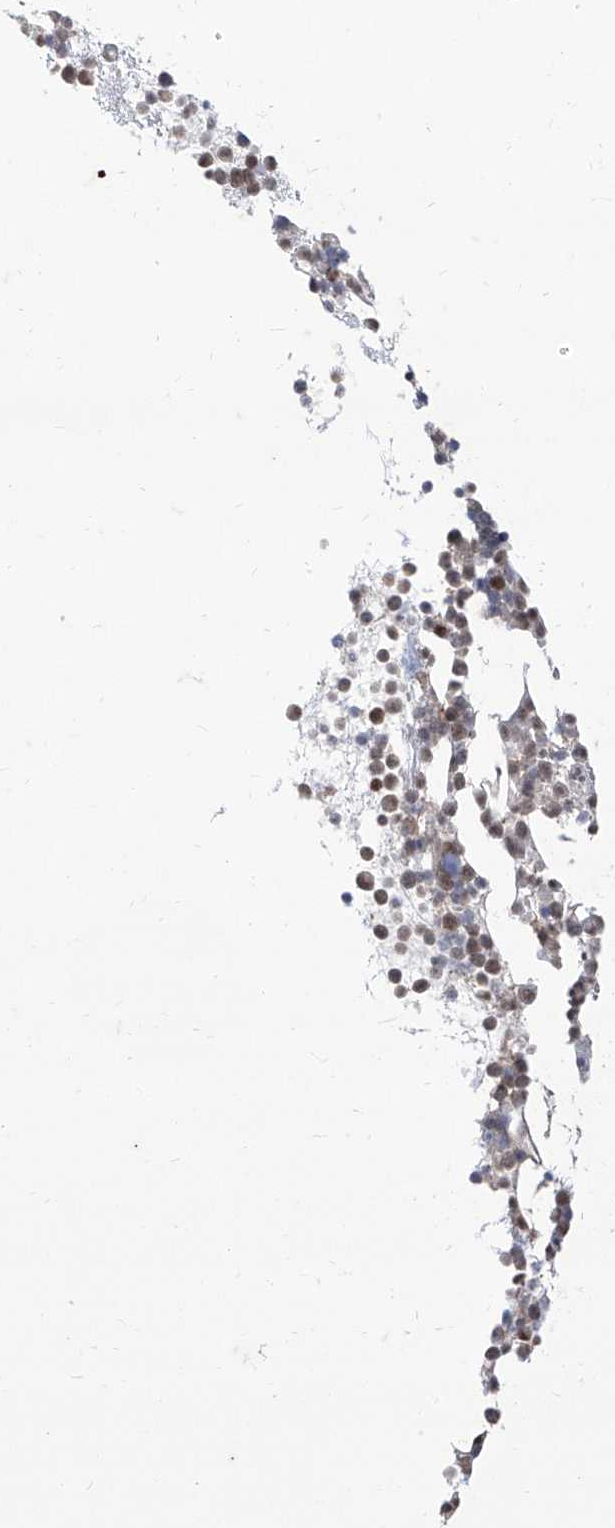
{"staining": {"intensity": "weak", "quantity": "25%-75%", "location": "nuclear"}, "tissue": "bone marrow", "cell_type": "Hematopoietic cells", "image_type": "normal", "snomed": [{"axis": "morphology", "description": "Normal tissue, NOS"}, {"axis": "topography", "description": "Bone marrow"}], "caption": "Normal bone marrow was stained to show a protein in brown. There is low levels of weak nuclear staining in approximately 25%-75% of hematopoietic cells. (brown staining indicates protein expression, while blue staining denotes nuclei).", "gene": "BROX", "patient": {"sex": "female", "age": 57}}